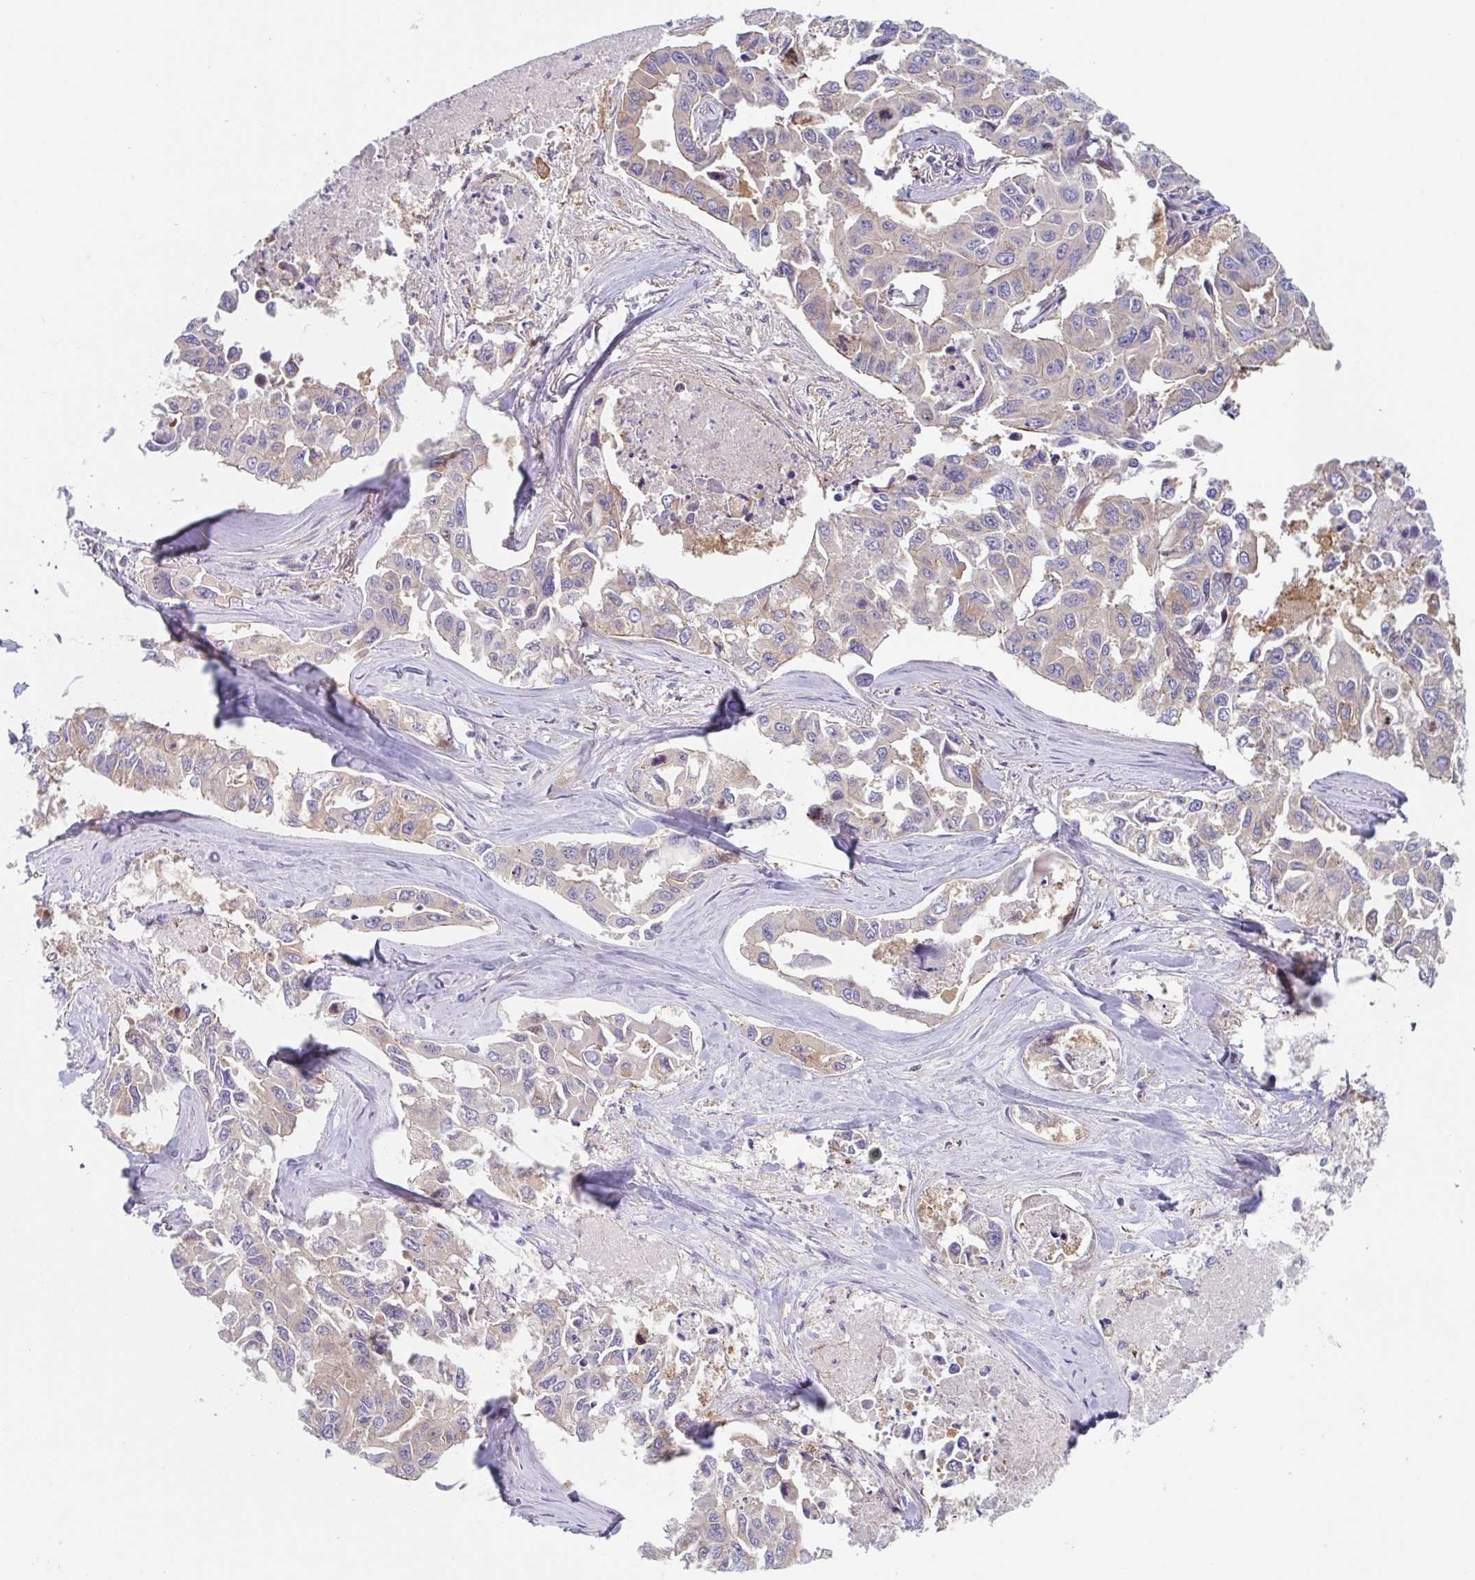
{"staining": {"intensity": "weak", "quantity": "25%-75%", "location": "cytoplasmic/membranous"}, "tissue": "lung cancer", "cell_type": "Tumor cells", "image_type": "cancer", "snomed": [{"axis": "morphology", "description": "Adenocarcinoma, NOS"}, {"axis": "topography", "description": "Lung"}], "caption": "Human adenocarcinoma (lung) stained with a brown dye displays weak cytoplasmic/membranous positive positivity in about 25%-75% of tumor cells.", "gene": "AMPD2", "patient": {"sex": "male", "age": 64}}